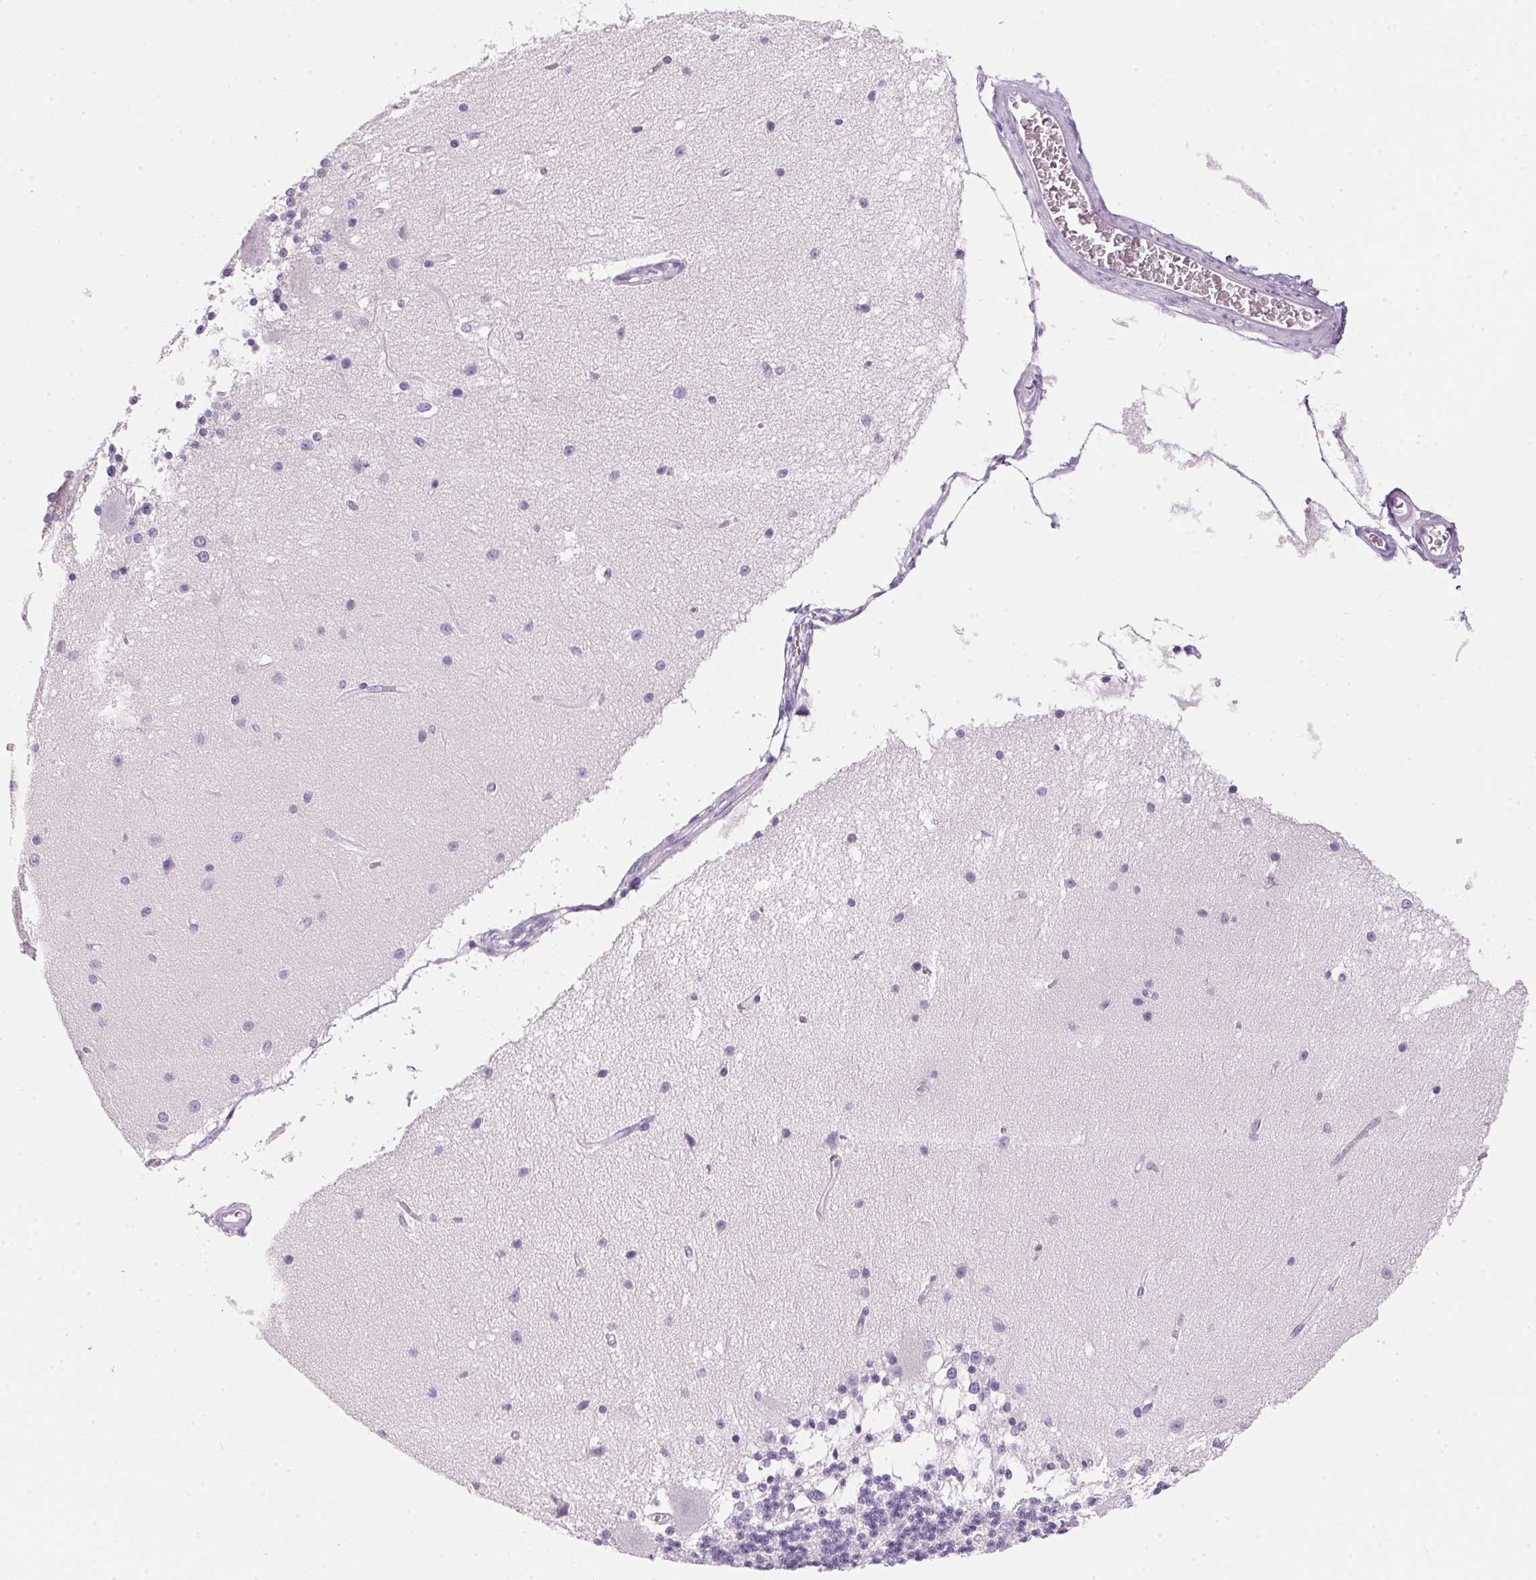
{"staining": {"intensity": "negative", "quantity": "none", "location": "none"}, "tissue": "cerebellum", "cell_type": "Cells in granular layer", "image_type": "normal", "snomed": [{"axis": "morphology", "description": "Normal tissue, NOS"}, {"axis": "topography", "description": "Cerebellum"}], "caption": "Cells in granular layer show no significant protein expression in unremarkable cerebellum. The staining was performed using DAB (3,3'-diaminobenzidine) to visualize the protein expression in brown, while the nuclei were stained in blue with hematoxylin (Magnification: 20x).", "gene": "IGFBP1", "patient": {"sex": "female", "age": 54}}